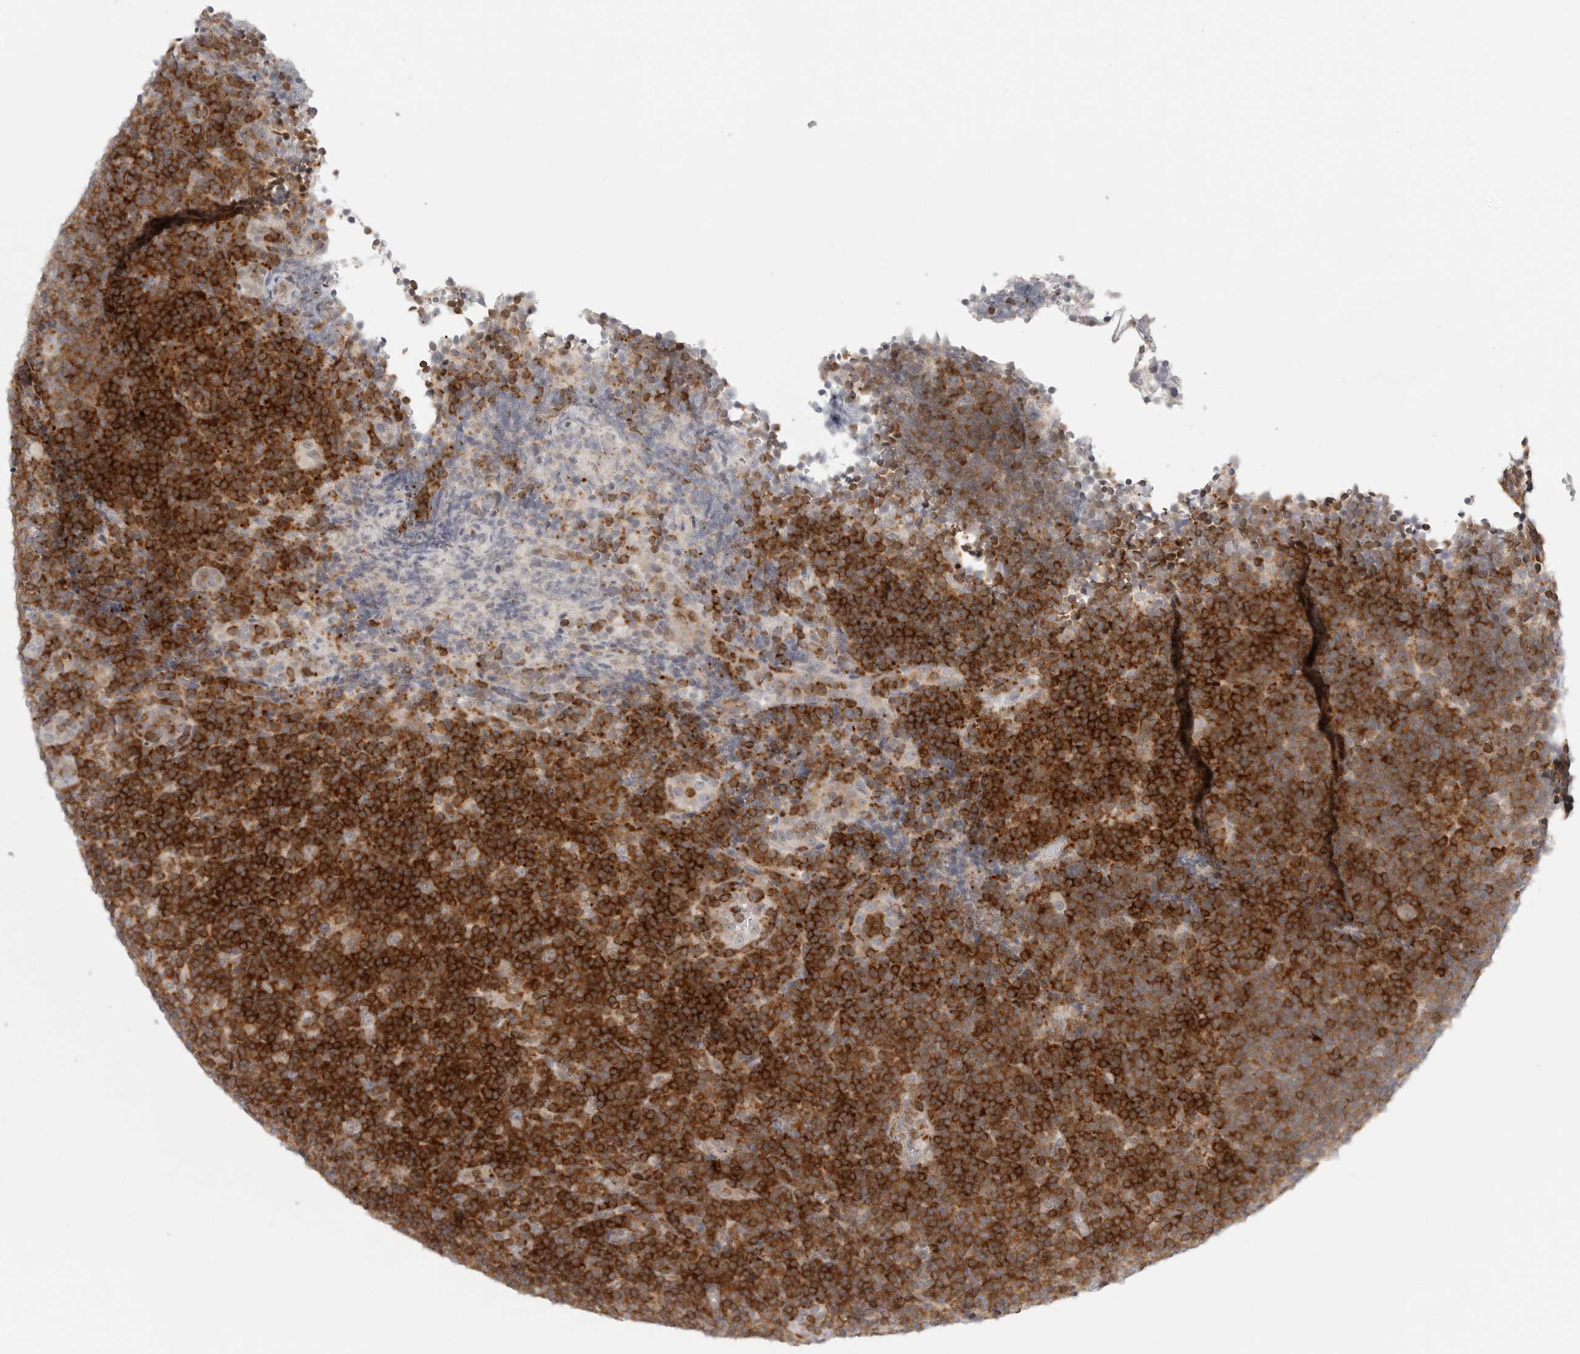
{"staining": {"intensity": "negative", "quantity": "none", "location": "none"}, "tissue": "lymphoma", "cell_type": "Tumor cells", "image_type": "cancer", "snomed": [{"axis": "morphology", "description": "Hodgkin's disease, NOS"}, {"axis": "topography", "description": "Lymph node"}], "caption": "Tumor cells show no significant positivity in Hodgkin's disease.", "gene": "SH3KBP1", "patient": {"sex": "female", "age": 57}}